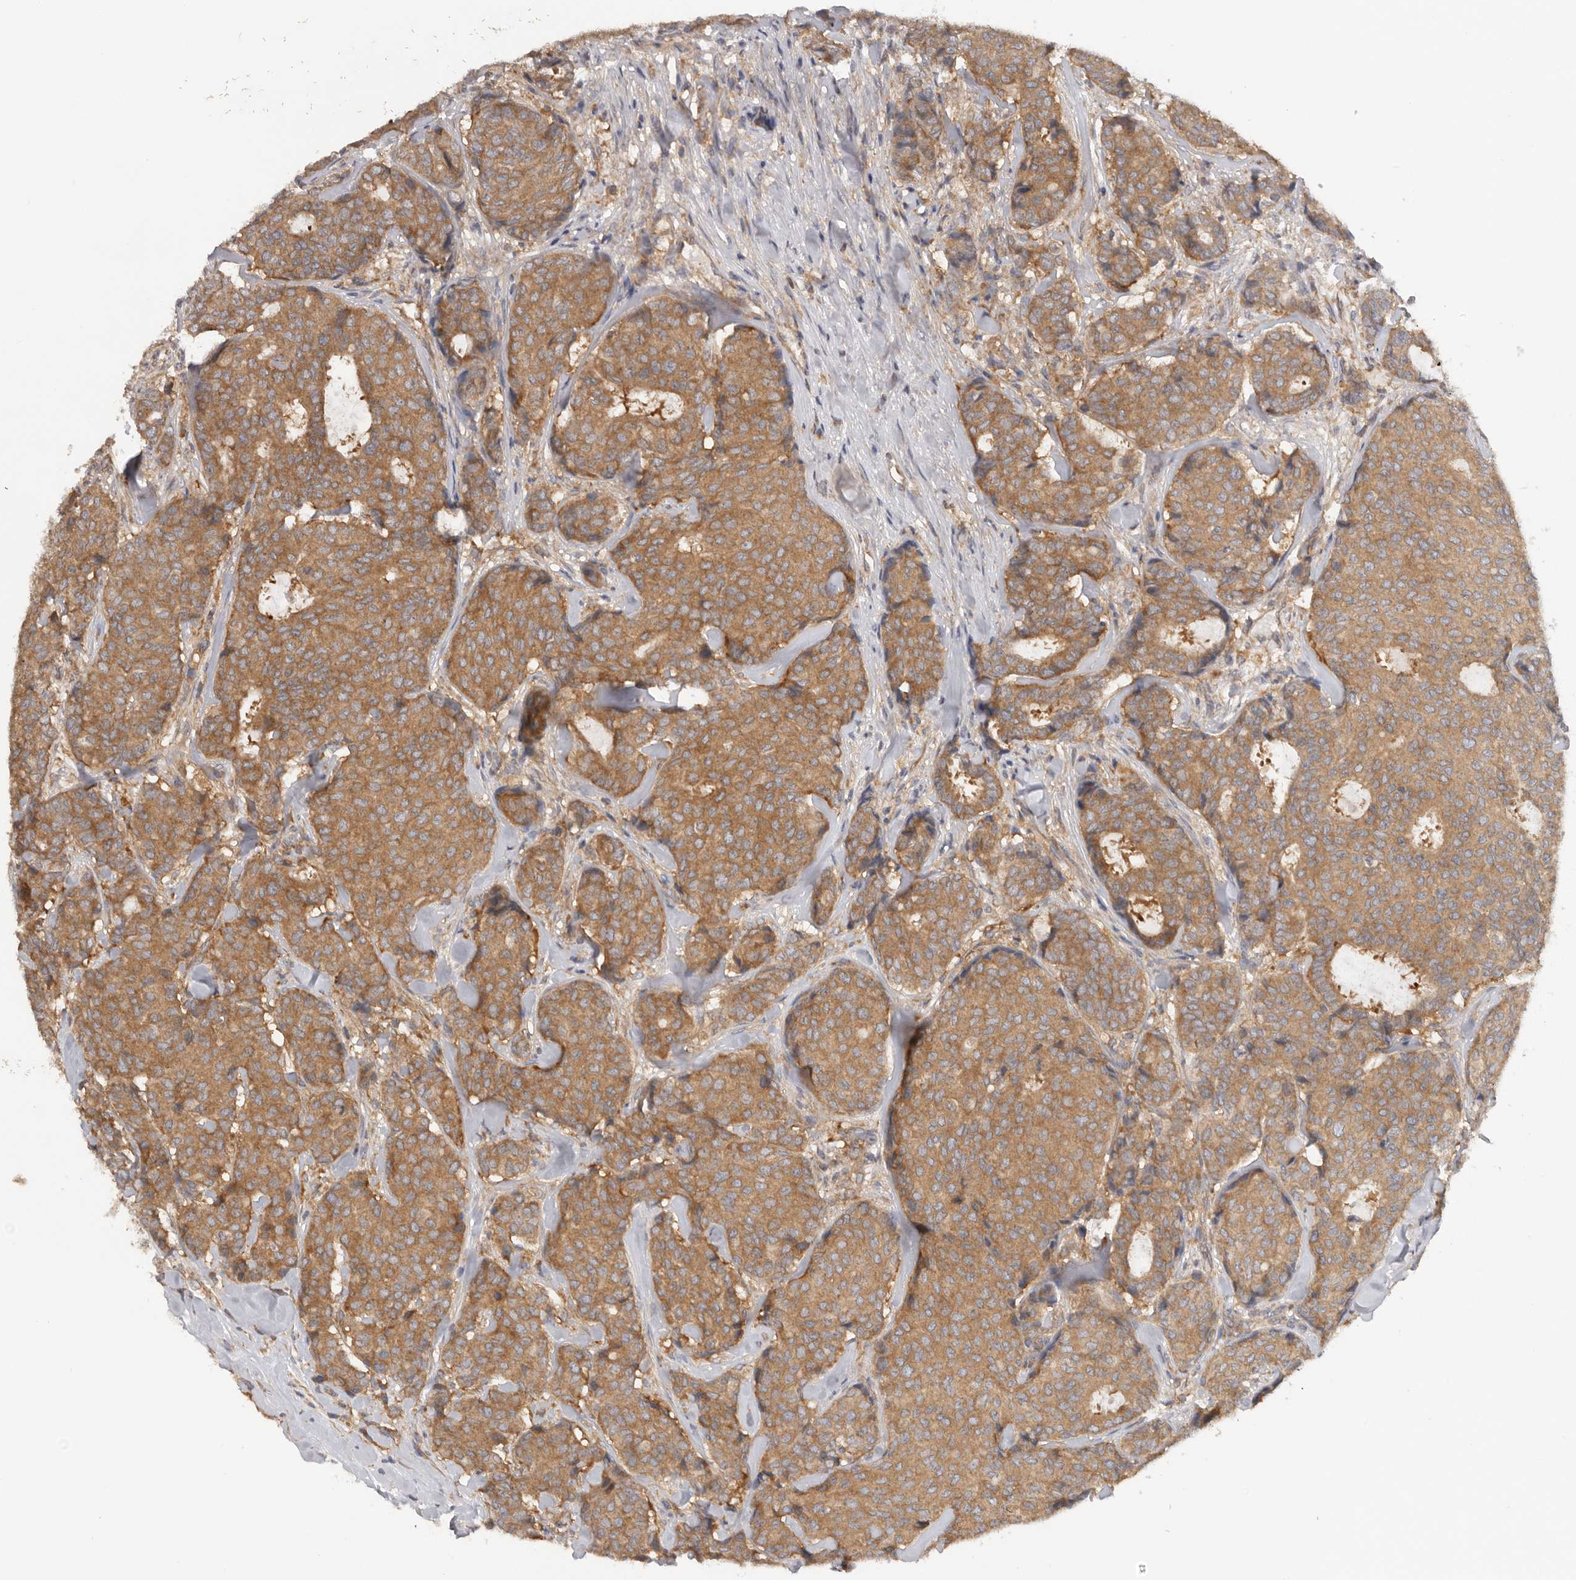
{"staining": {"intensity": "strong", "quantity": ">75%", "location": "cytoplasmic/membranous"}, "tissue": "breast cancer", "cell_type": "Tumor cells", "image_type": "cancer", "snomed": [{"axis": "morphology", "description": "Duct carcinoma"}, {"axis": "topography", "description": "Breast"}], "caption": "Infiltrating ductal carcinoma (breast) stained with a brown dye displays strong cytoplasmic/membranous positive staining in approximately >75% of tumor cells.", "gene": "PPP1R42", "patient": {"sex": "female", "age": 75}}